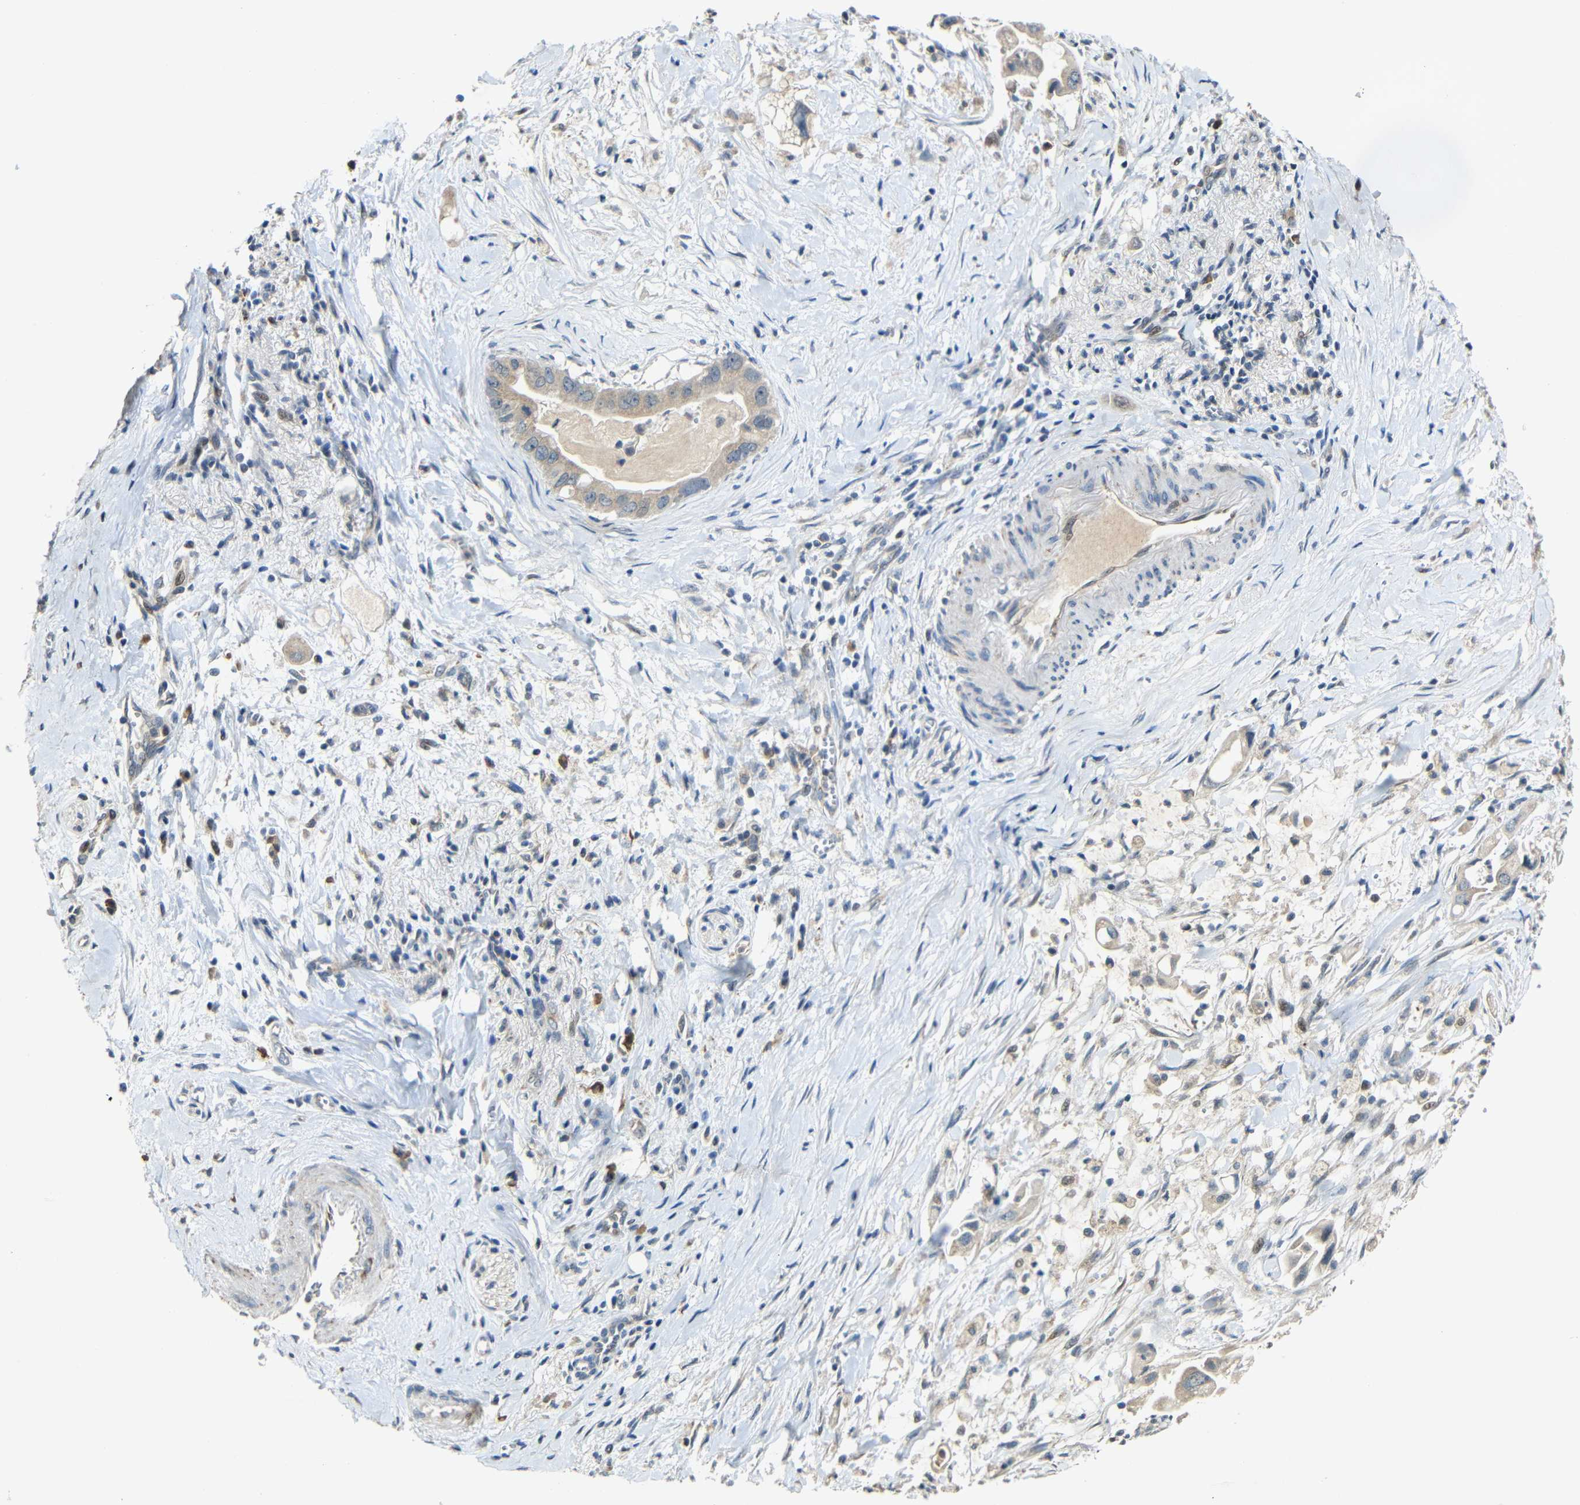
{"staining": {"intensity": "weak", "quantity": ">75%", "location": "cytoplasmic/membranous,nuclear"}, "tissue": "pancreatic cancer", "cell_type": "Tumor cells", "image_type": "cancer", "snomed": [{"axis": "morphology", "description": "Adenocarcinoma, NOS"}, {"axis": "topography", "description": "Pancreas"}], "caption": "Adenocarcinoma (pancreatic) stained with a protein marker demonstrates weak staining in tumor cells.", "gene": "KAZALD1", "patient": {"sex": "male", "age": 55}}